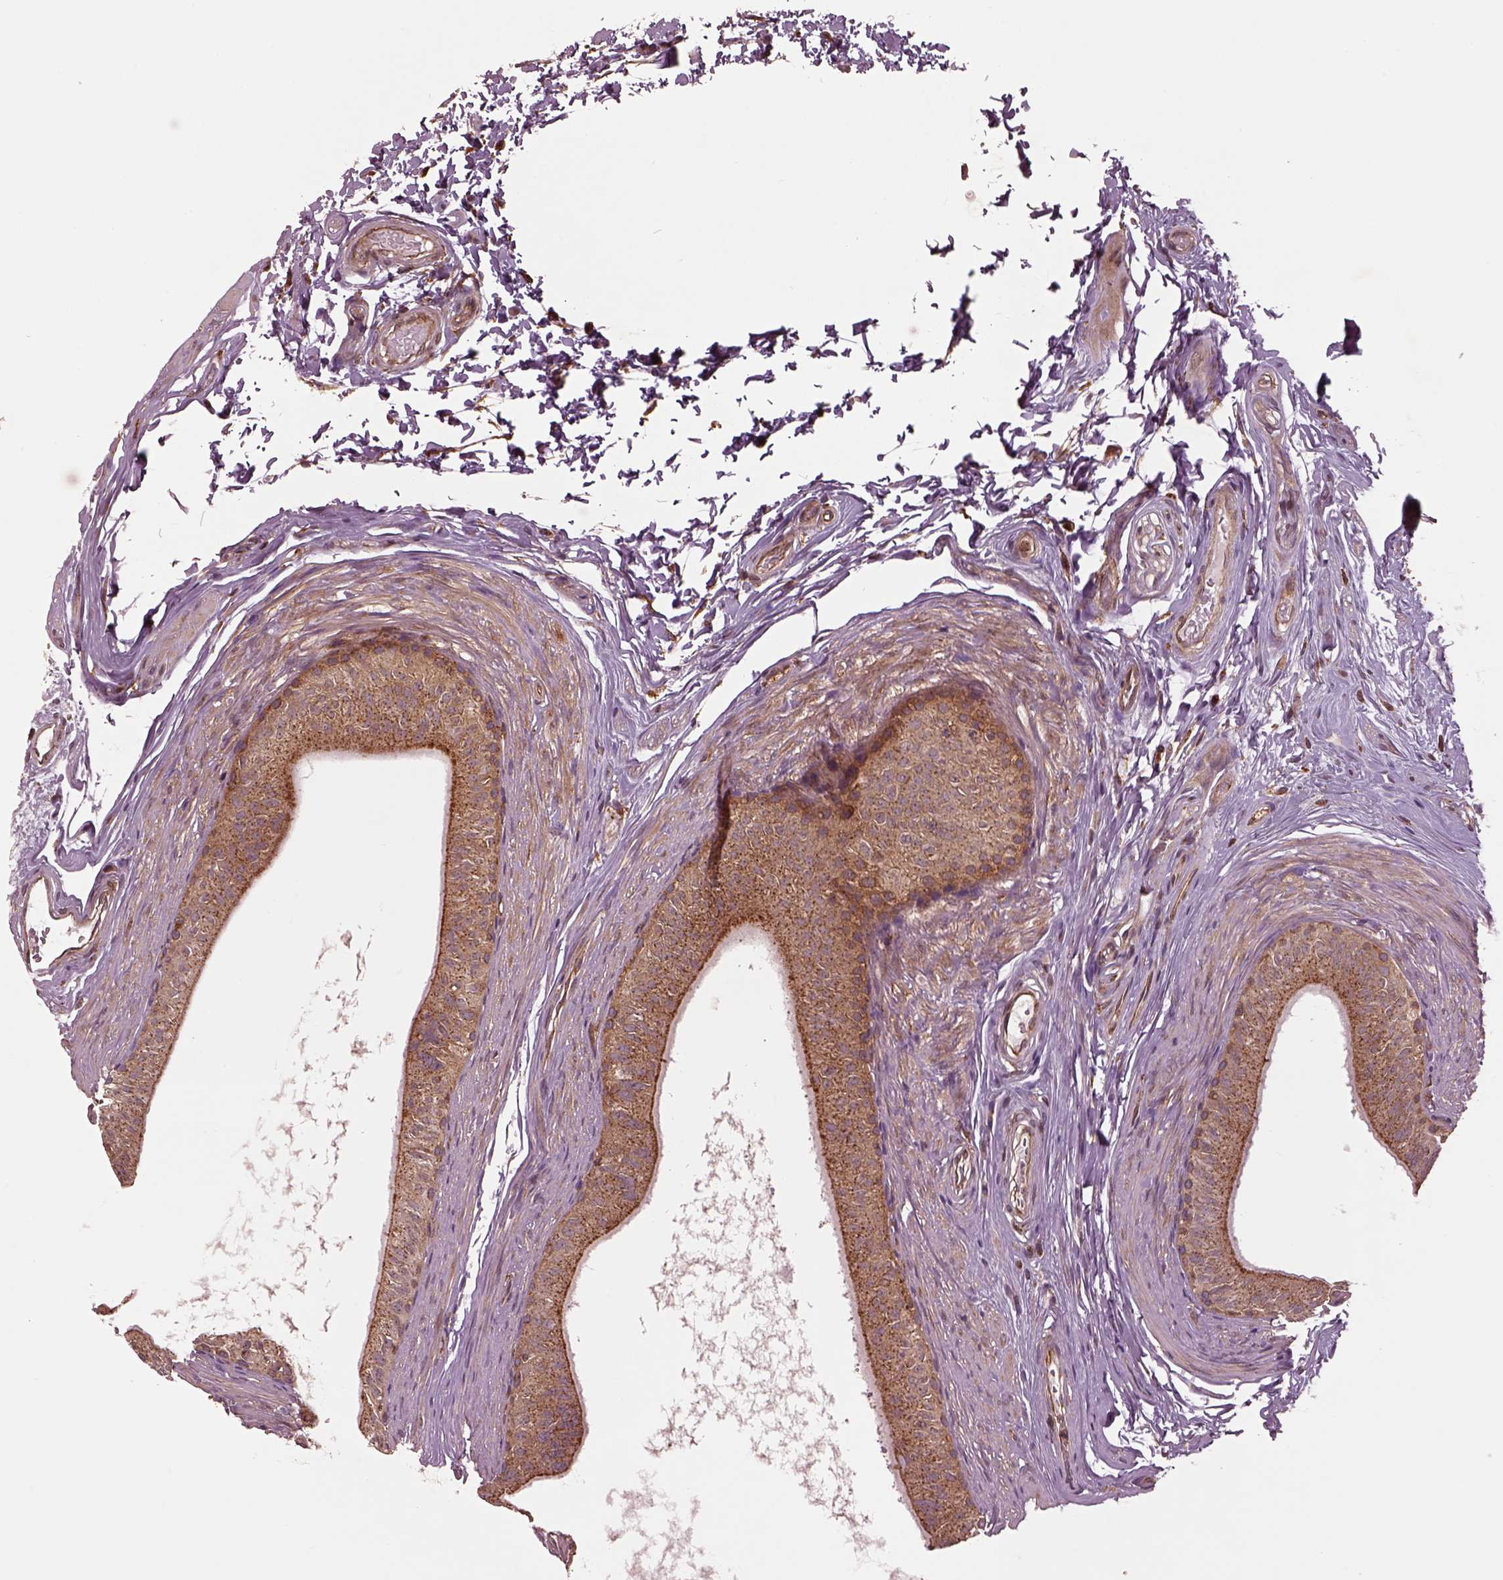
{"staining": {"intensity": "strong", "quantity": "25%-75%", "location": "cytoplasmic/membranous"}, "tissue": "epididymis", "cell_type": "Glandular cells", "image_type": "normal", "snomed": [{"axis": "morphology", "description": "Normal tissue, NOS"}, {"axis": "topography", "description": "Epididymis"}], "caption": "A high amount of strong cytoplasmic/membranous positivity is present in about 25%-75% of glandular cells in benign epididymis.", "gene": "WASHC2A", "patient": {"sex": "male", "age": 36}}